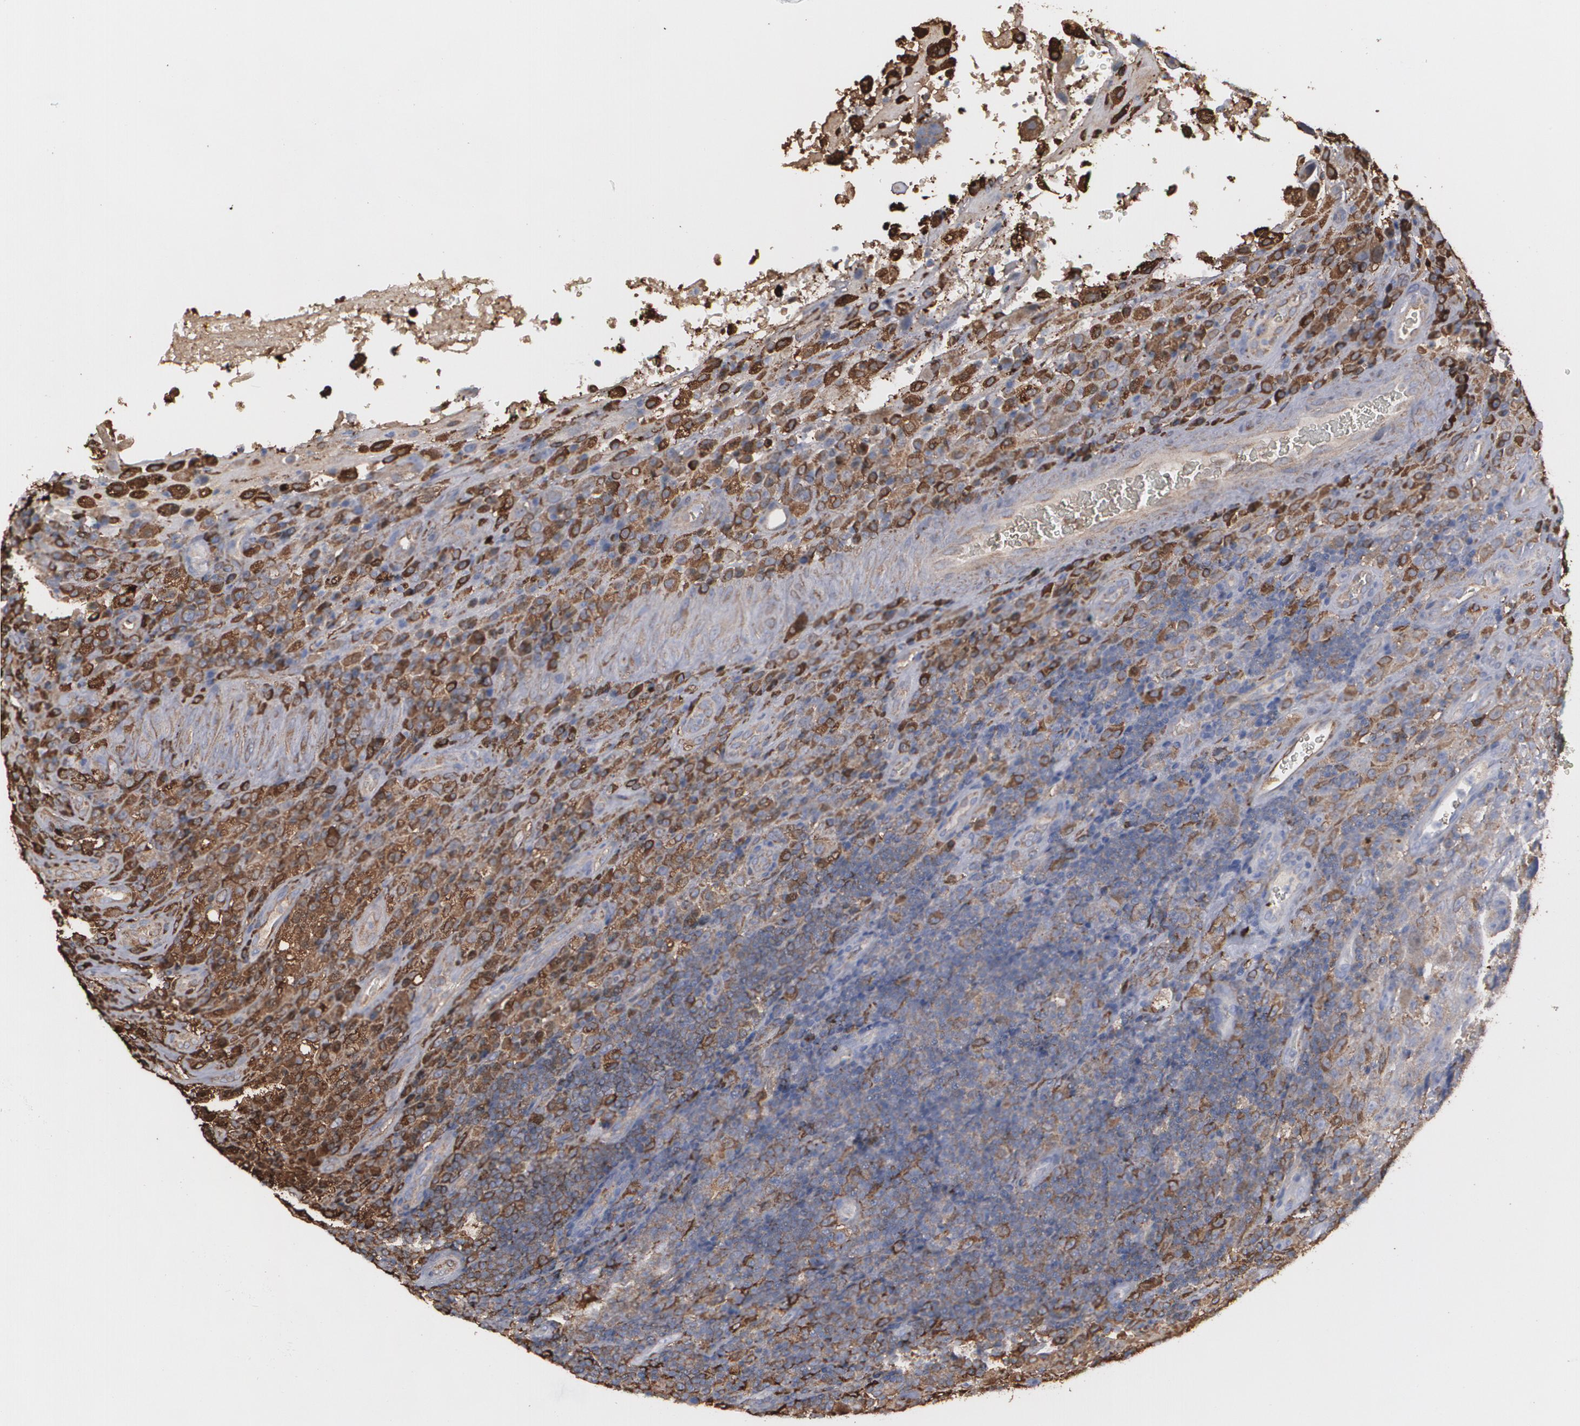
{"staining": {"intensity": "moderate", "quantity": ">75%", "location": "cytoplasmic/membranous"}, "tissue": "testis cancer", "cell_type": "Tumor cells", "image_type": "cancer", "snomed": [{"axis": "morphology", "description": "Necrosis, NOS"}, {"axis": "morphology", "description": "Carcinoma, Embryonal, NOS"}, {"axis": "topography", "description": "Testis"}], "caption": "This is an image of immunohistochemistry (IHC) staining of embryonal carcinoma (testis), which shows moderate staining in the cytoplasmic/membranous of tumor cells.", "gene": "ODC1", "patient": {"sex": "male", "age": 19}}